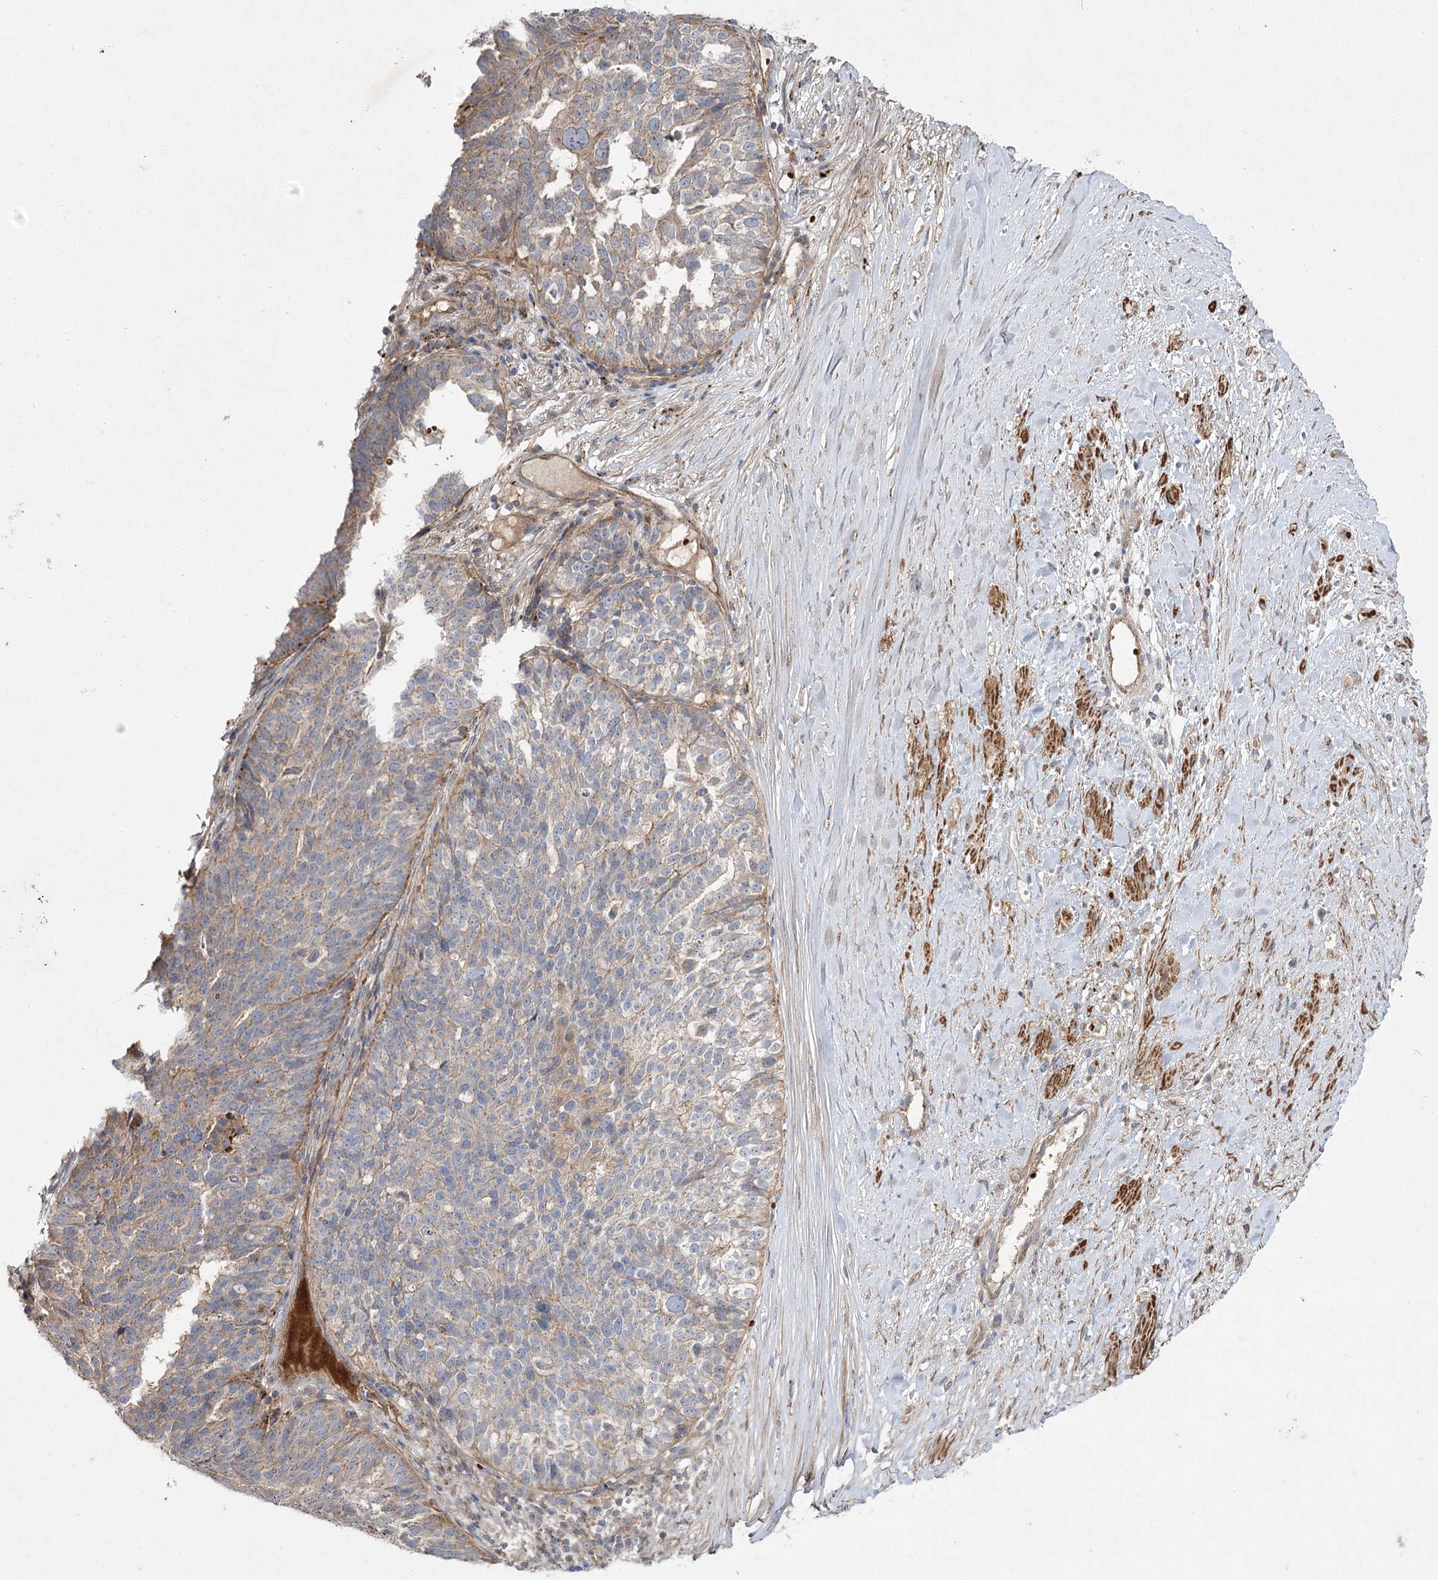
{"staining": {"intensity": "moderate", "quantity": "25%-75%", "location": "cytoplasmic/membranous"}, "tissue": "ovarian cancer", "cell_type": "Tumor cells", "image_type": "cancer", "snomed": [{"axis": "morphology", "description": "Cystadenocarcinoma, serous, NOS"}, {"axis": "topography", "description": "Ovary"}], "caption": "Moderate cytoplasmic/membranous positivity for a protein is appreciated in about 25%-75% of tumor cells of ovarian serous cystadenocarcinoma using immunohistochemistry (IHC).", "gene": "KIAA0825", "patient": {"sex": "female", "age": 59}}